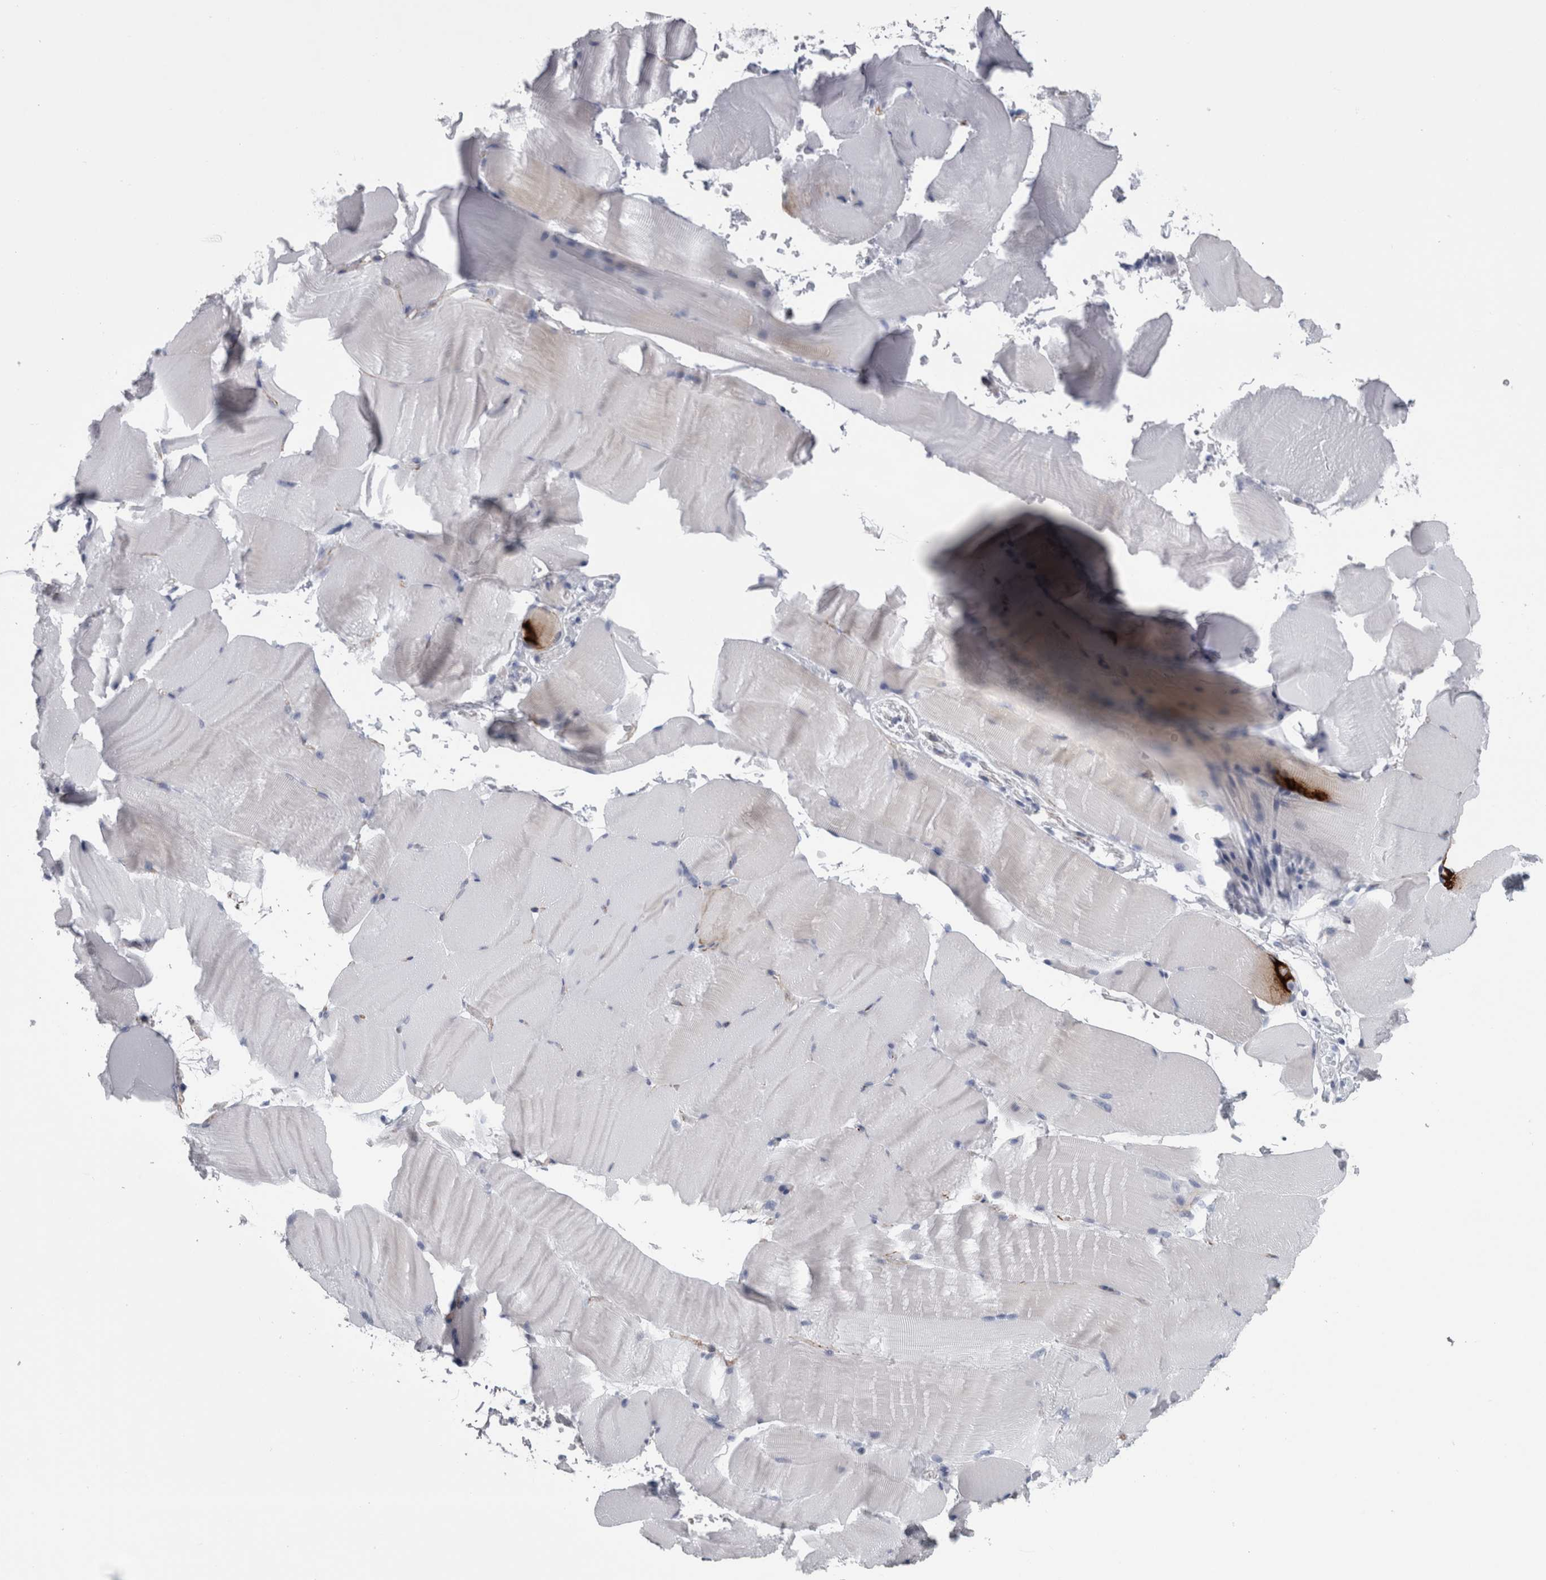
{"staining": {"intensity": "weak", "quantity": "<25%", "location": "cytoplasmic/membranous"}, "tissue": "skeletal muscle", "cell_type": "Myocytes", "image_type": "normal", "snomed": [{"axis": "morphology", "description": "Normal tissue, NOS"}, {"axis": "topography", "description": "Skeletal muscle"}, {"axis": "topography", "description": "Parathyroid gland"}], "caption": "DAB (3,3'-diaminobenzidine) immunohistochemical staining of unremarkable skeletal muscle shows no significant expression in myocytes.", "gene": "VWDE", "patient": {"sex": "female", "age": 37}}